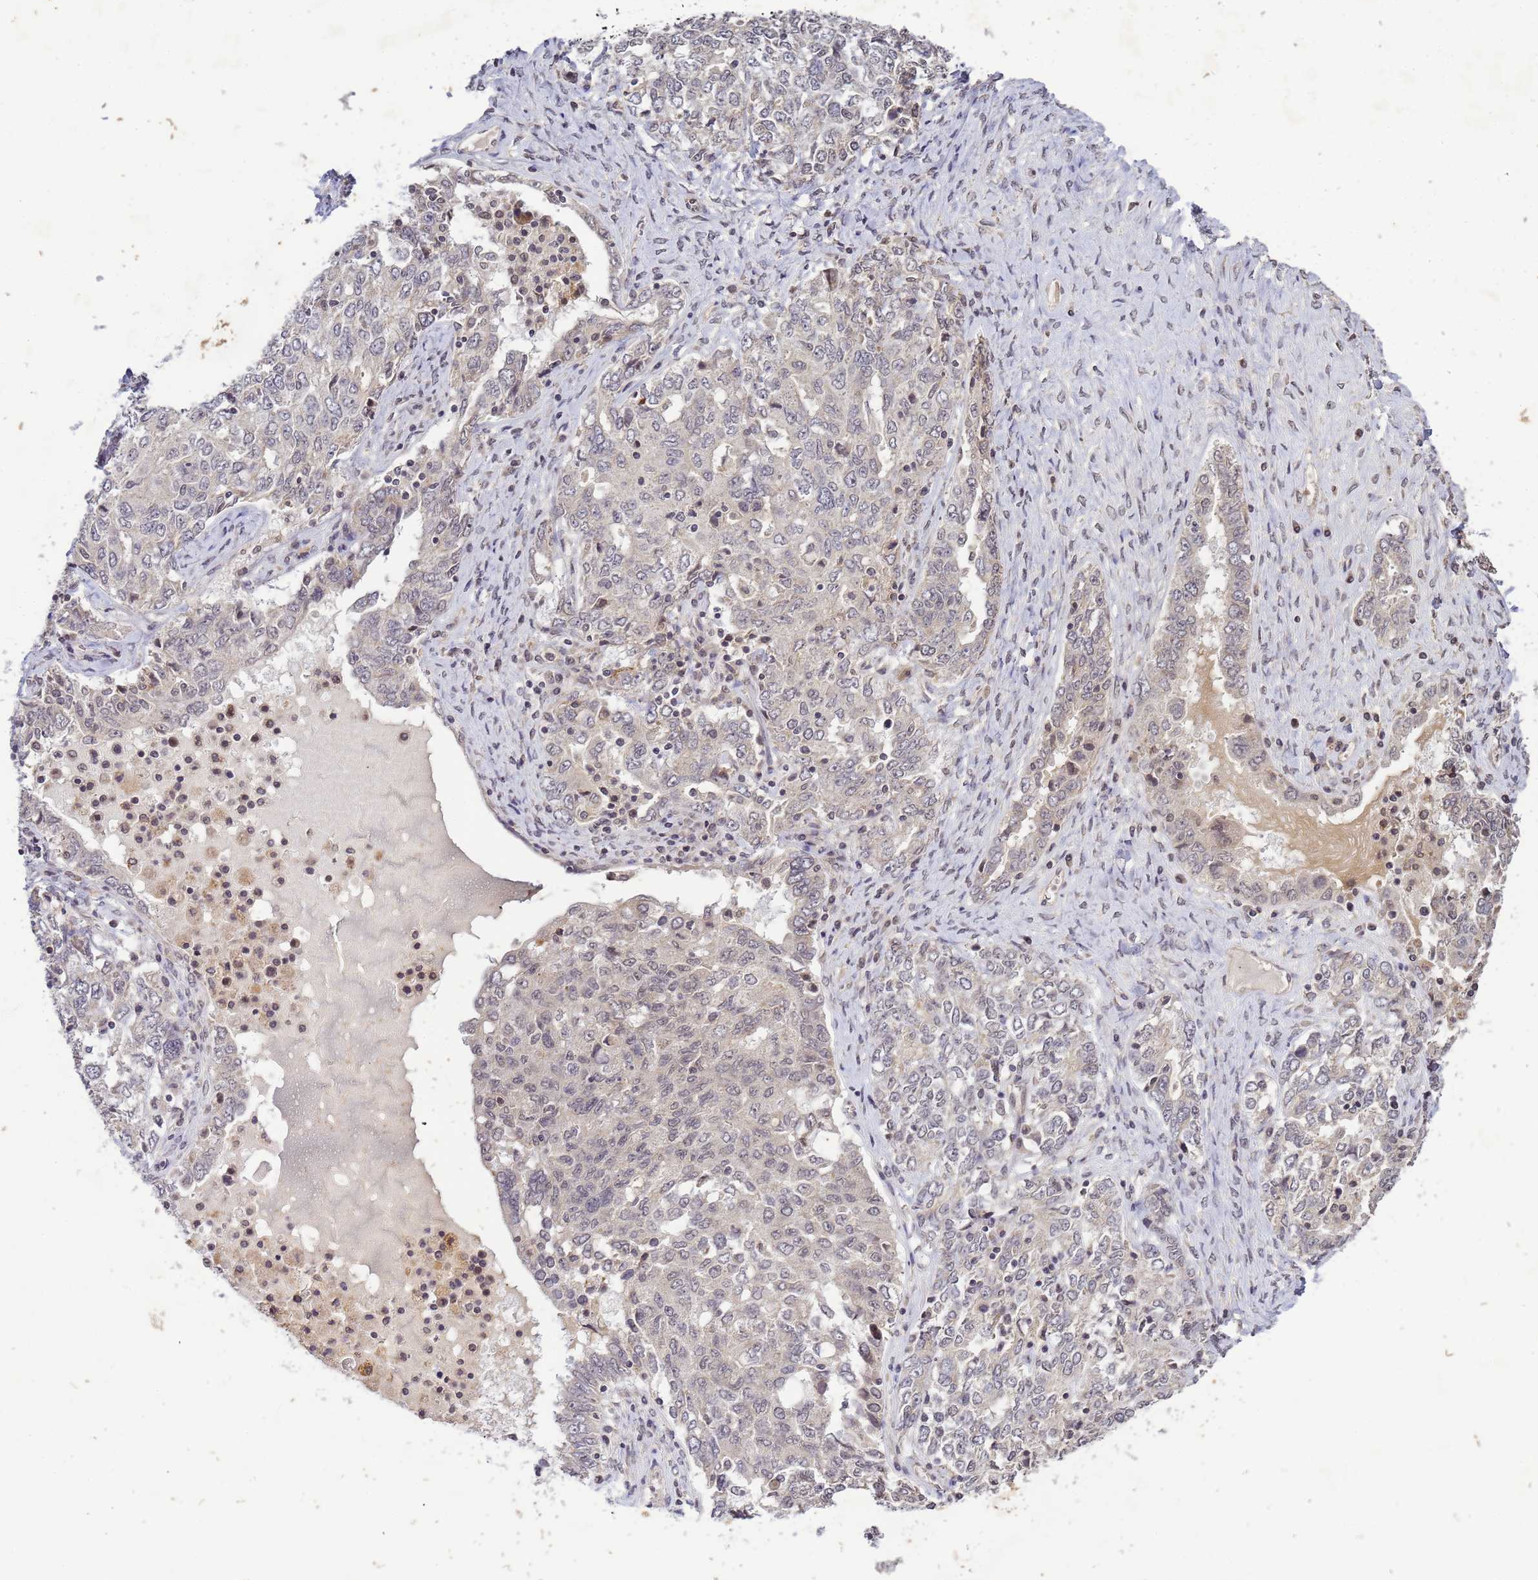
{"staining": {"intensity": "negative", "quantity": "none", "location": "none"}, "tissue": "ovarian cancer", "cell_type": "Tumor cells", "image_type": "cancer", "snomed": [{"axis": "morphology", "description": "Carcinoma, endometroid"}, {"axis": "topography", "description": "Ovary"}], "caption": "Tumor cells are negative for brown protein staining in endometroid carcinoma (ovarian).", "gene": "MYL7", "patient": {"sex": "female", "age": 62}}